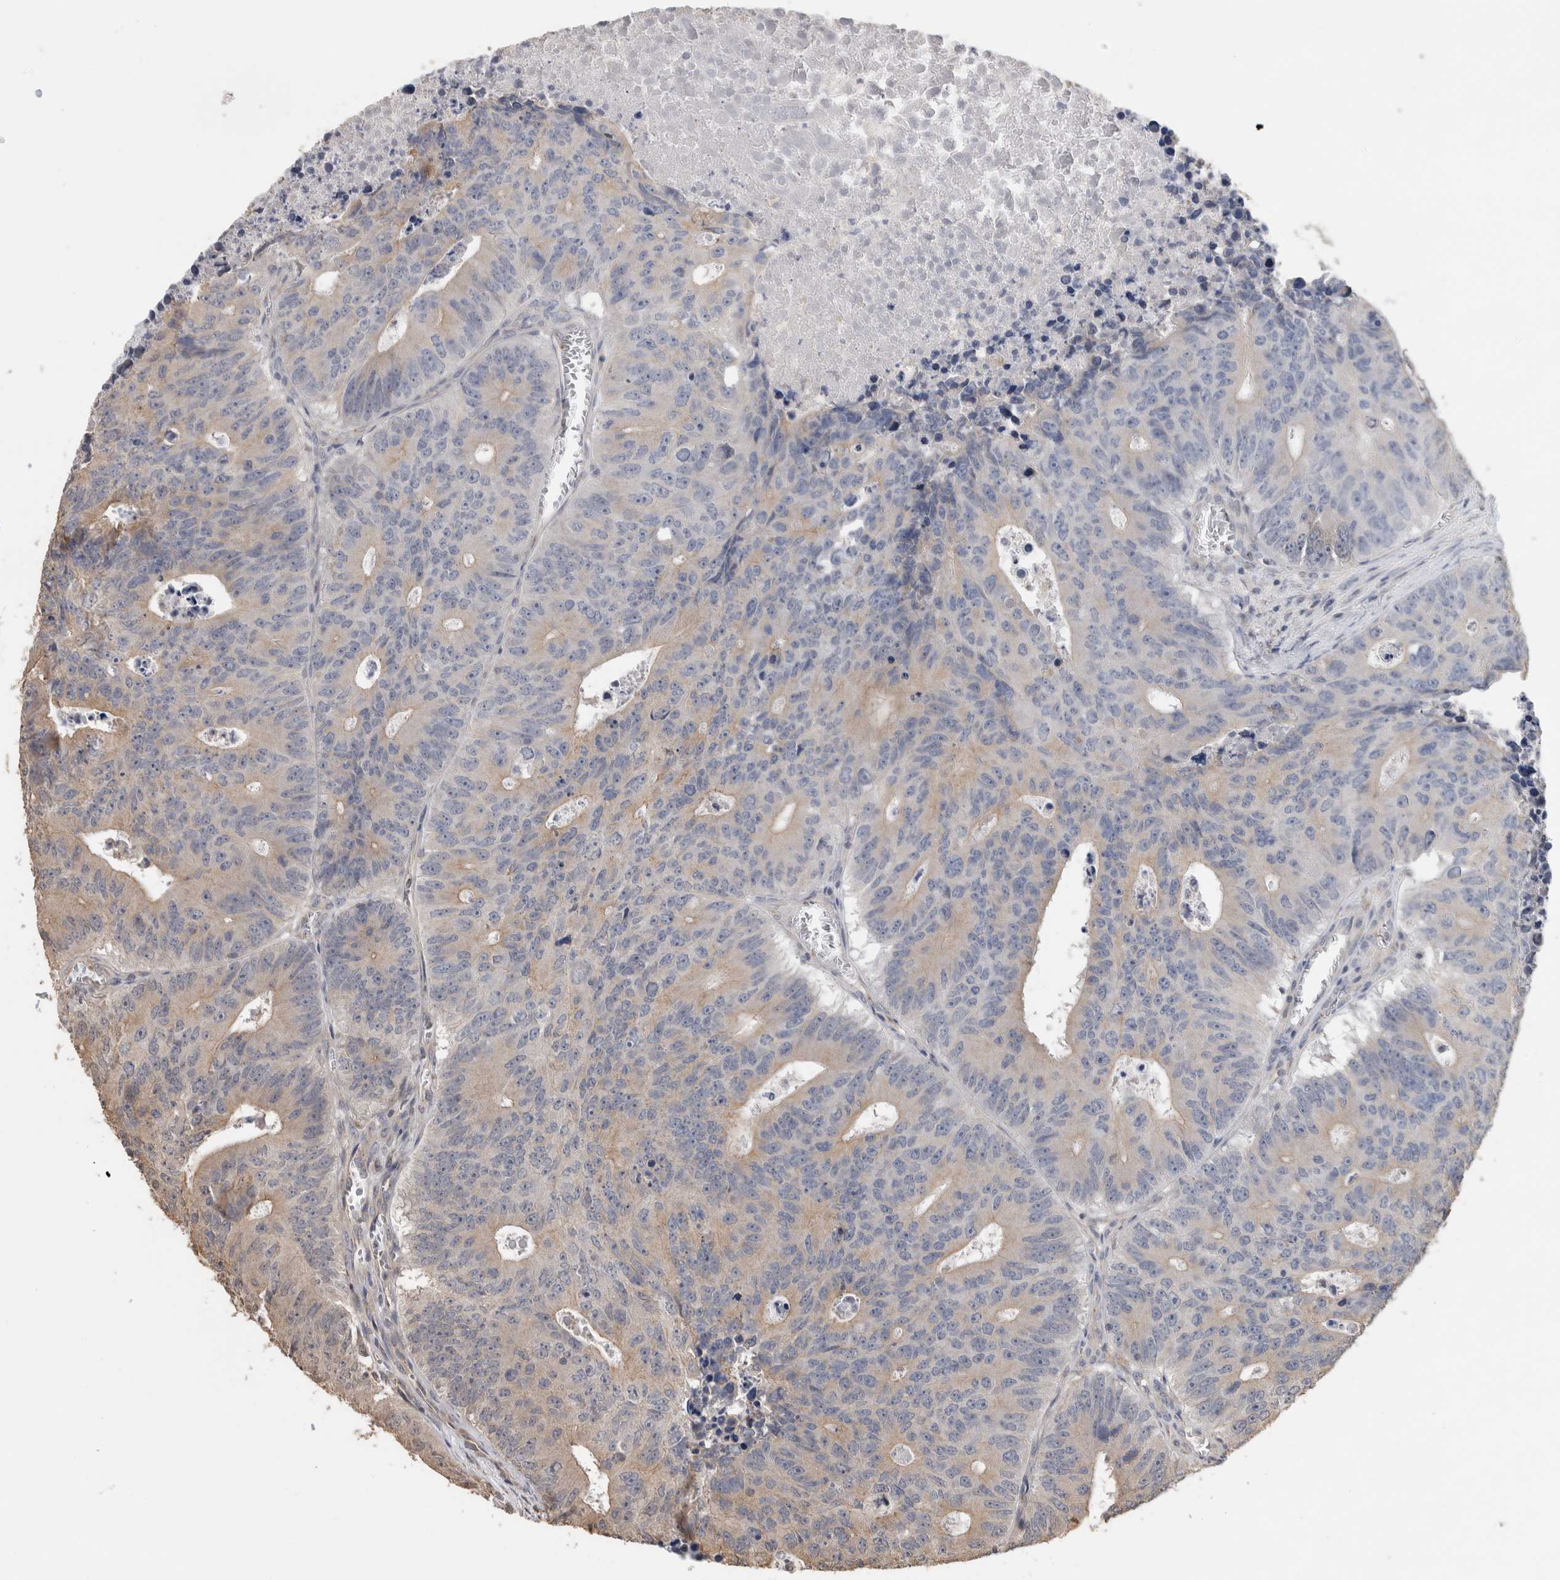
{"staining": {"intensity": "weak", "quantity": "25%-75%", "location": "cytoplasmic/membranous"}, "tissue": "colorectal cancer", "cell_type": "Tumor cells", "image_type": "cancer", "snomed": [{"axis": "morphology", "description": "Adenocarcinoma, NOS"}, {"axis": "topography", "description": "Colon"}], "caption": "Immunohistochemical staining of human colorectal cancer (adenocarcinoma) exhibits weak cytoplasmic/membranous protein positivity in about 25%-75% of tumor cells. The staining was performed using DAB (3,3'-diaminobenzidine), with brown indicating positive protein expression. Nuclei are stained blue with hematoxylin.", "gene": "CLIP1", "patient": {"sex": "male", "age": 87}}